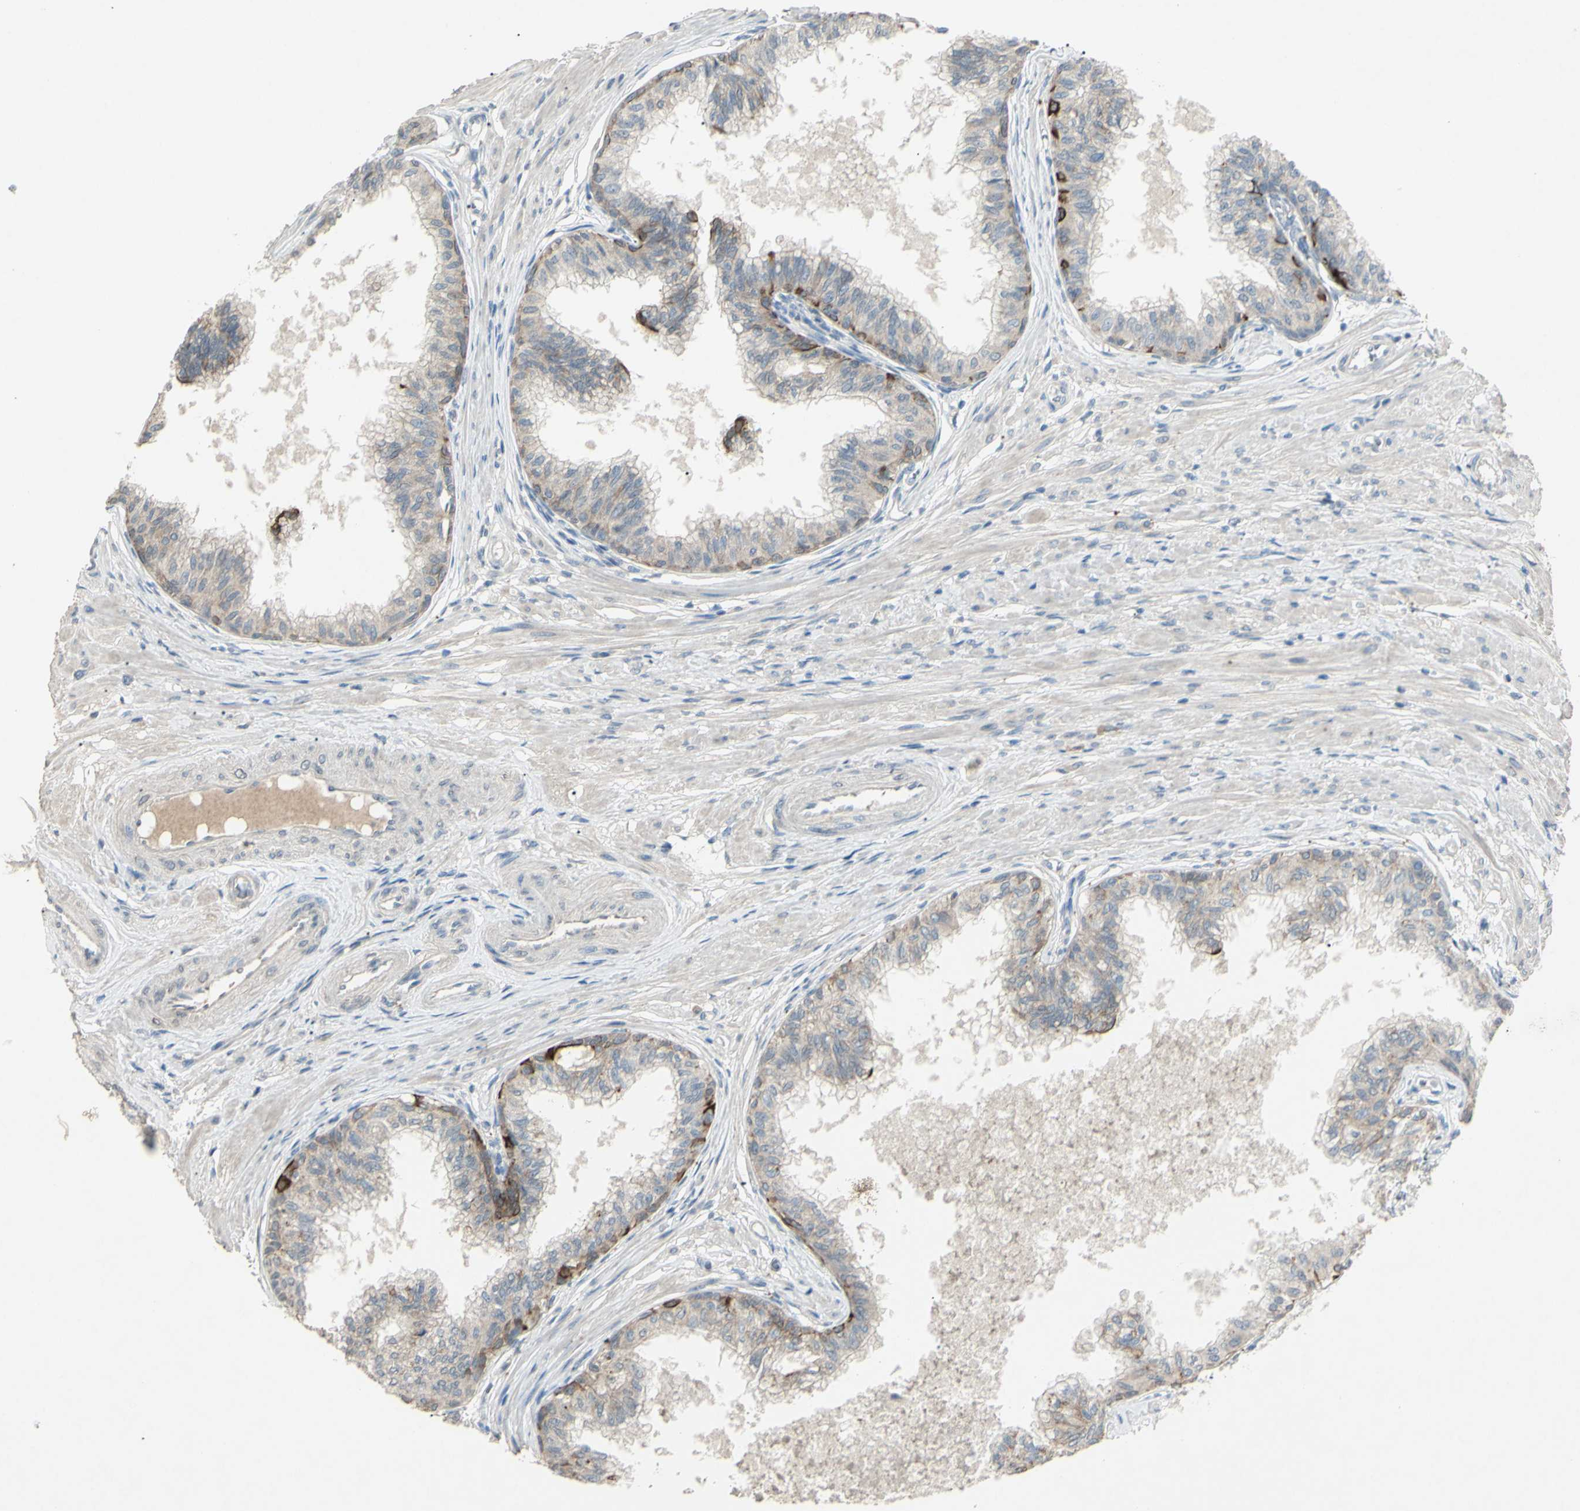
{"staining": {"intensity": "moderate", "quantity": "<25%", "location": "cytoplasmic/membranous"}, "tissue": "prostate", "cell_type": "Glandular cells", "image_type": "normal", "snomed": [{"axis": "morphology", "description": "Normal tissue, NOS"}, {"axis": "topography", "description": "Prostate"}, {"axis": "topography", "description": "Seminal veicle"}], "caption": "High-magnification brightfield microscopy of benign prostate stained with DAB (3,3'-diaminobenzidine) (brown) and counterstained with hematoxylin (blue). glandular cells exhibit moderate cytoplasmic/membranous expression is identified in approximately<25% of cells. (DAB (3,3'-diaminobenzidine) IHC with brightfield microscopy, high magnification).", "gene": "TIMM21", "patient": {"sex": "male", "age": 60}}